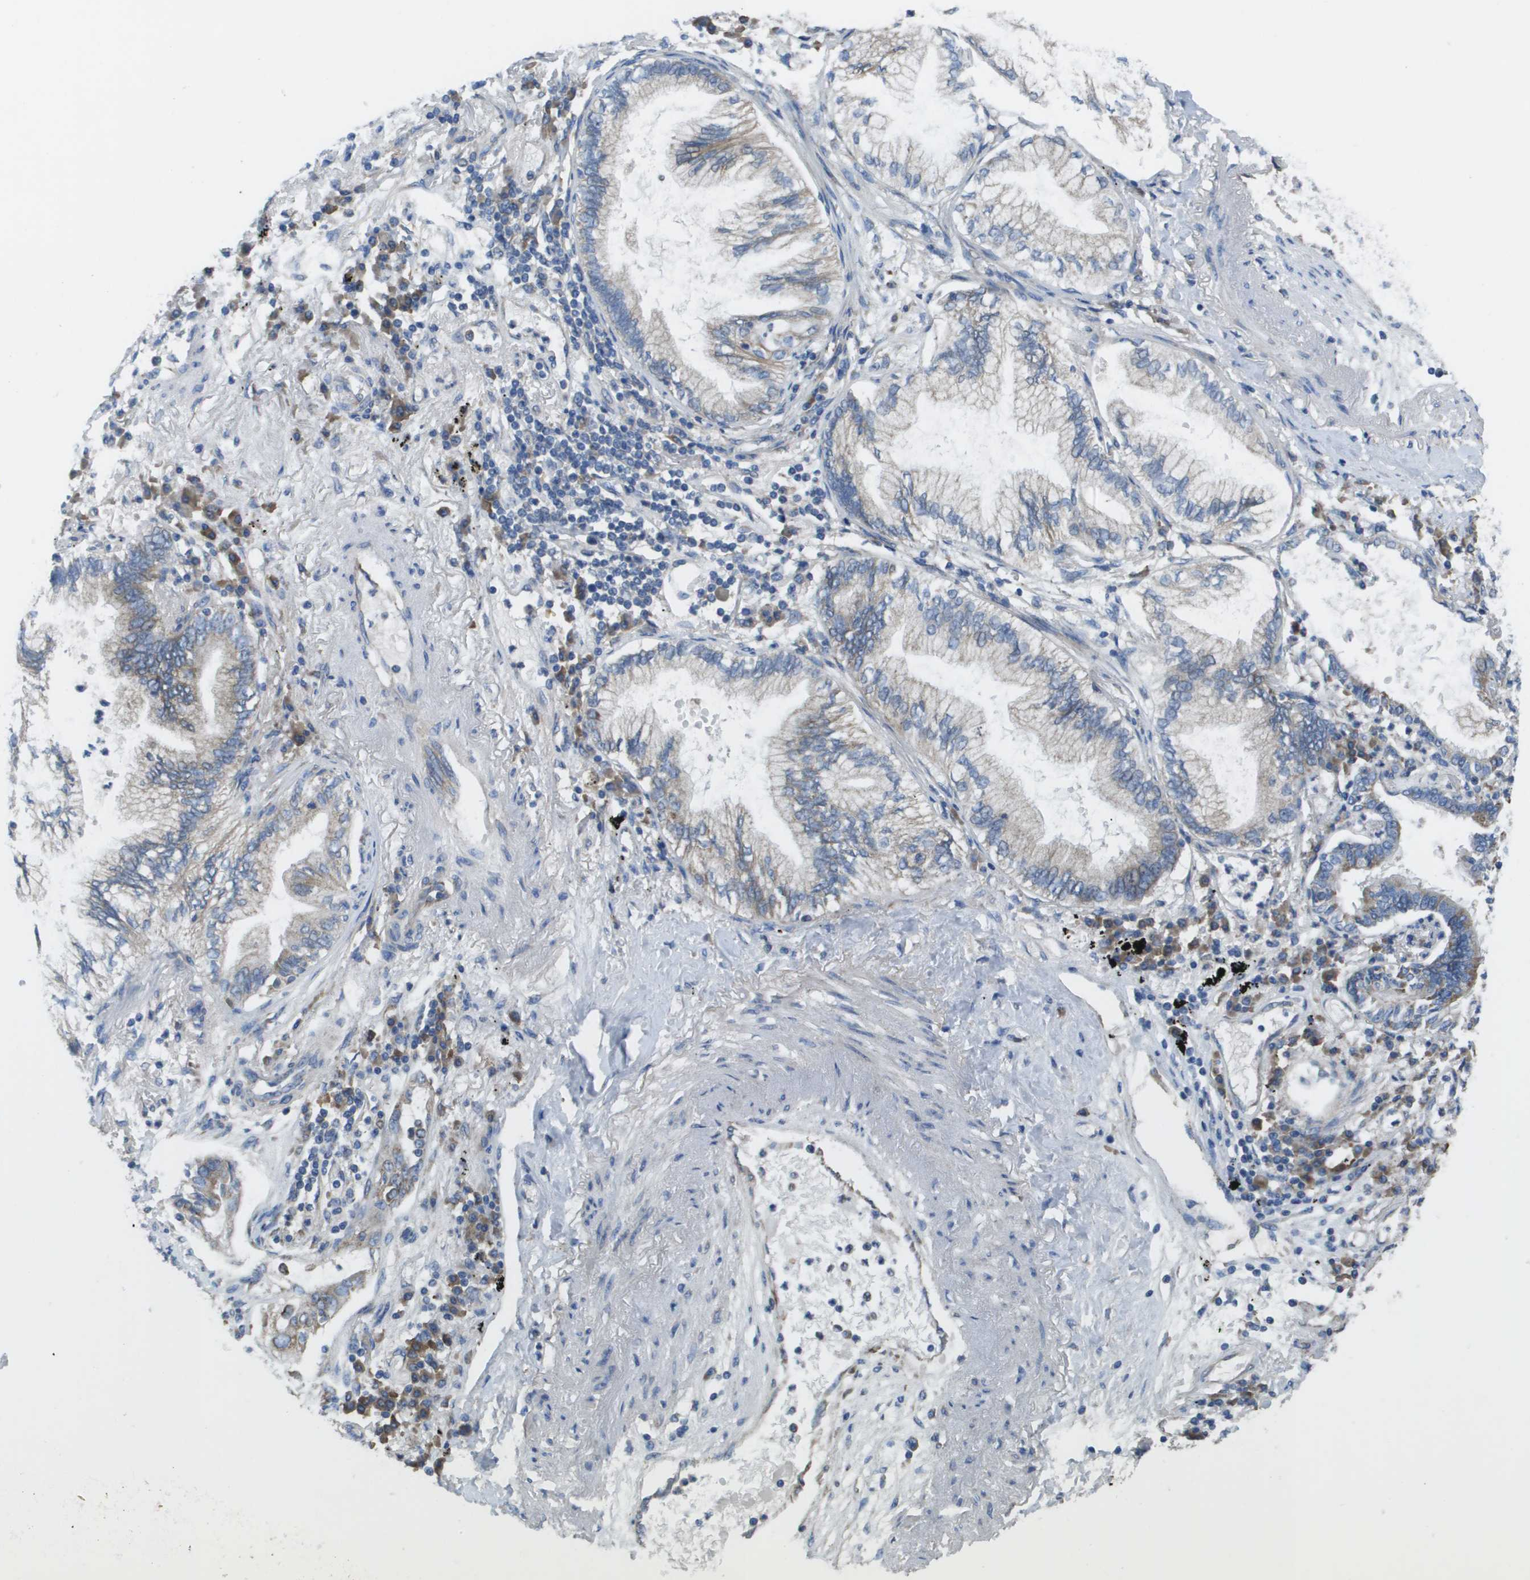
{"staining": {"intensity": "negative", "quantity": "none", "location": "none"}, "tissue": "lung cancer", "cell_type": "Tumor cells", "image_type": "cancer", "snomed": [{"axis": "morphology", "description": "Normal tissue, NOS"}, {"axis": "morphology", "description": "Adenocarcinoma, NOS"}, {"axis": "topography", "description": "Bronchus"}, {"axis": "topography", "description": "Lung"}], "caption": "Immunohistochemical staining of lung adenocarcinoma shows no significant expression in tumor cells.", "gene": "CLCN2", "patient": {"sex": "female", "age": 70}}